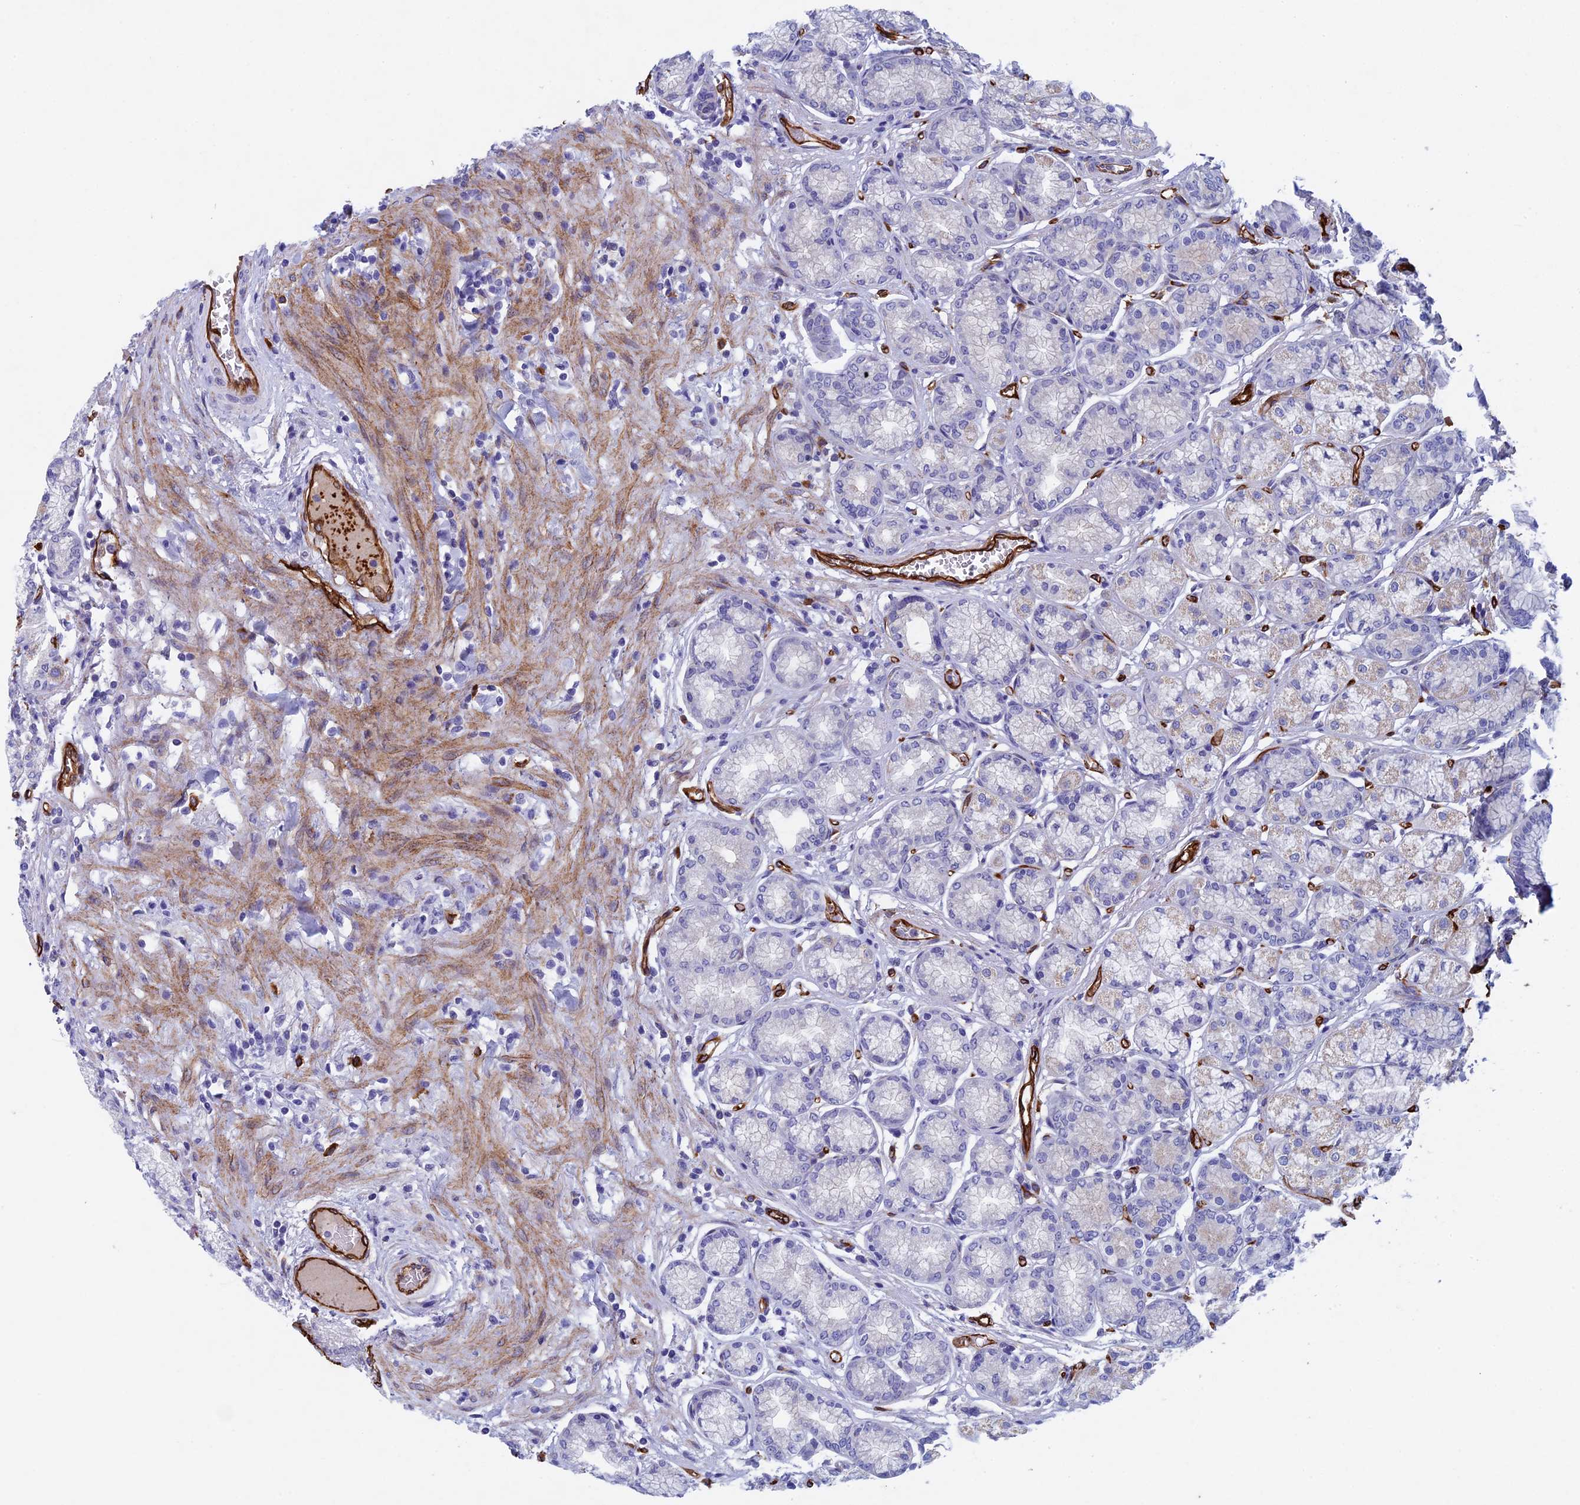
{"staining": {"intensity": "weak", "quantity": "<25%", "location": "cytoplasmic/membranous"}, "tissue": "stomach", "cell_type": "Glandular cells", "image_type": "normal", "snomed": [{"axis": "morphology", "description": "Normal tissue, NOS"}, {"axis": "morphology", "description": "Adenocarcinoma, NOS"}, {"axis": "morphology", "description": "Adenocarcinoma, High grade"}, {"axis": "topography", "description": "Stomach, upper"}, {"axis": "topography", "description": "Stomach"}], "caption": "The photomicrograph shows no significant expression in glandular cells of stomach. (Stains: DAB immunohistochemistry with hematoxylin counter stain, Microscopy: brightfield microscopy at high magnification).", "gene": "INSYN1", "patient": {"sex": "female", "age": 65}}